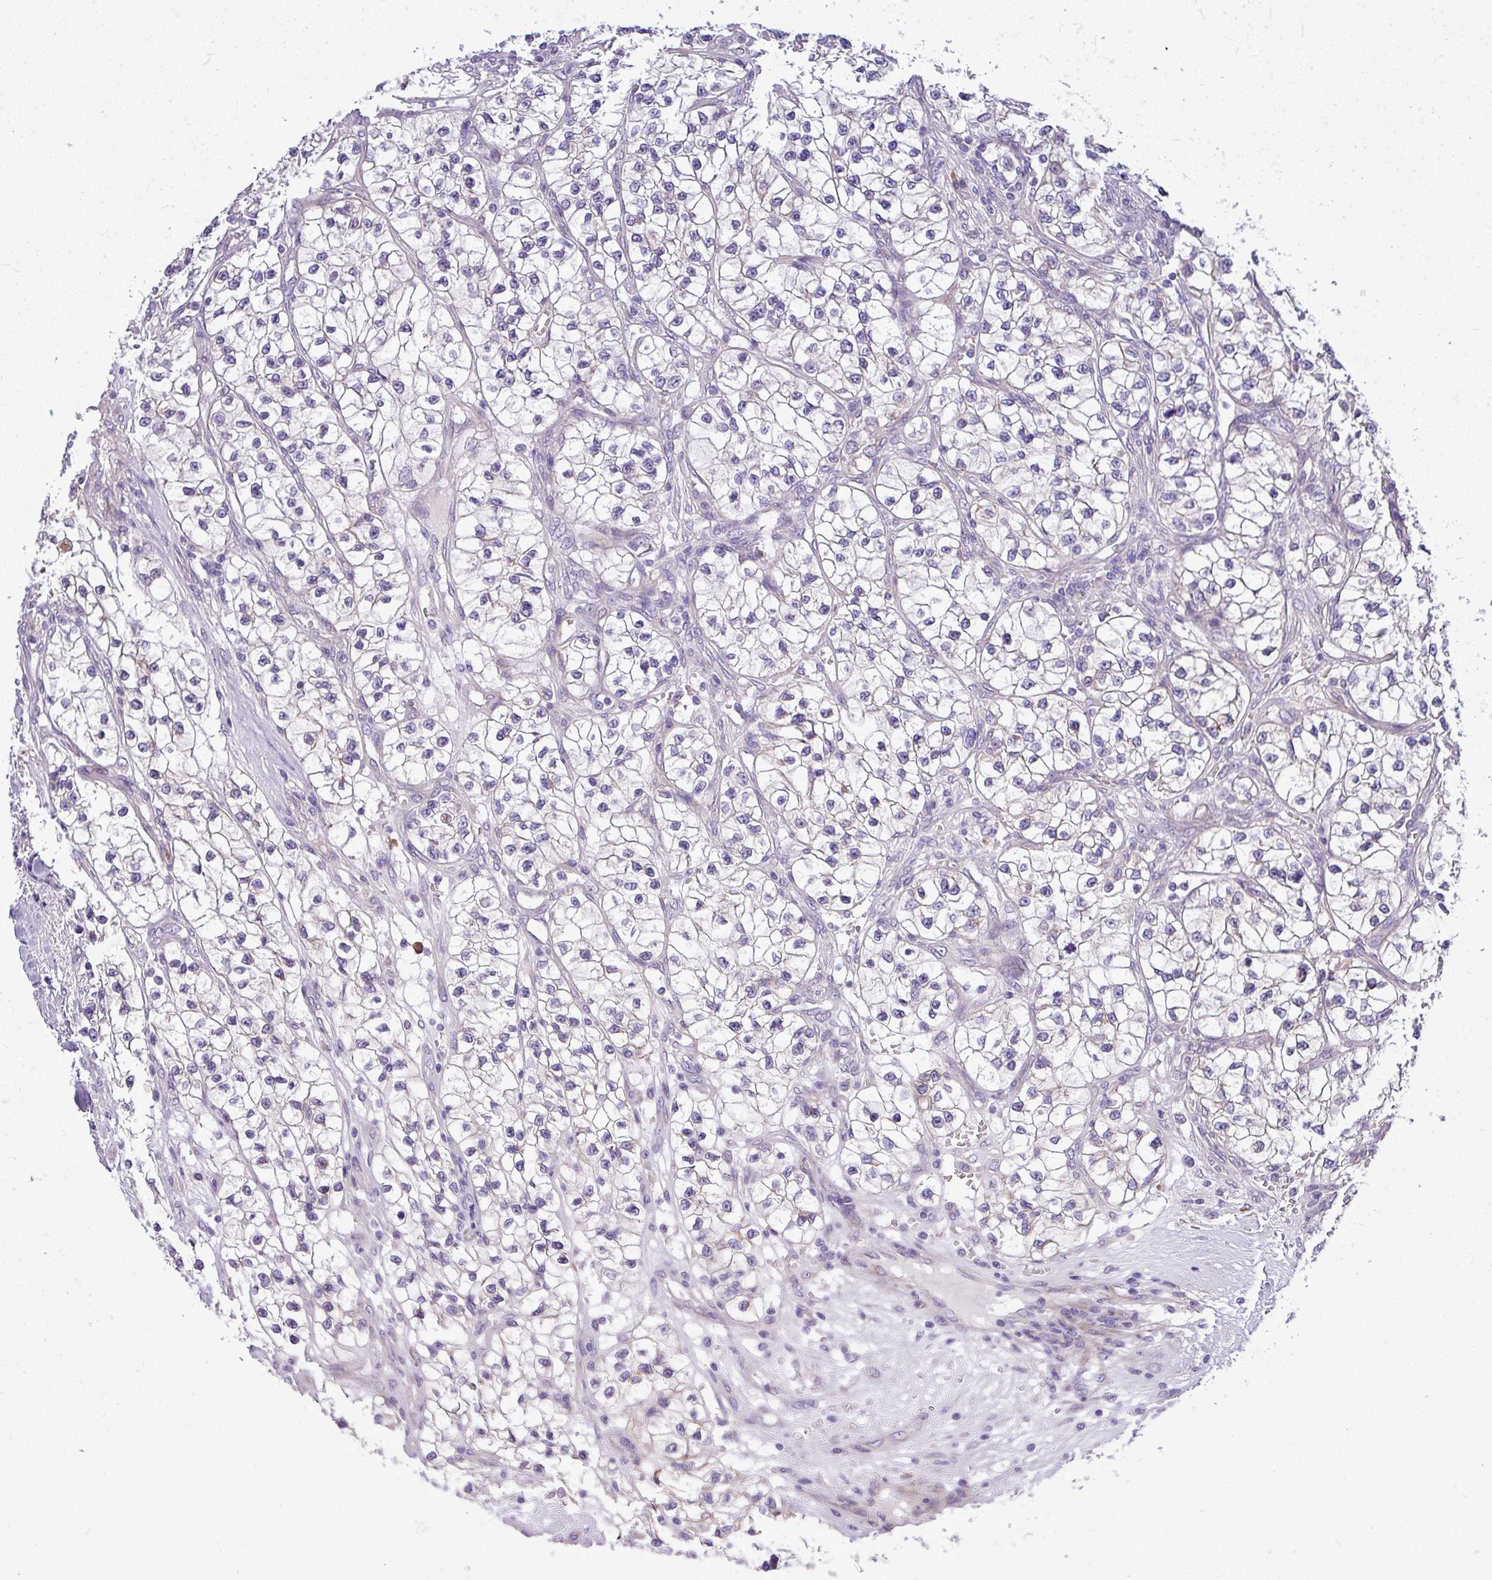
{"staining": {"intensity": "negative", "quantity": "none", "location": "none"}, "tissue": "renal cancer", "cell_type": "Tumor cells", "image_type": "cancer", "snomed": [{"axis": "morphology", "description": "Adenocarcinoma, NOS"}, {"axis": "topography", "description": "Kidney"}], "caption": "Tumor cells are negative for protein expression in human renal cancer (adenocarcinoma).", "gene": "MOCS3", "patient": {"sex": "female", "age": 57}}